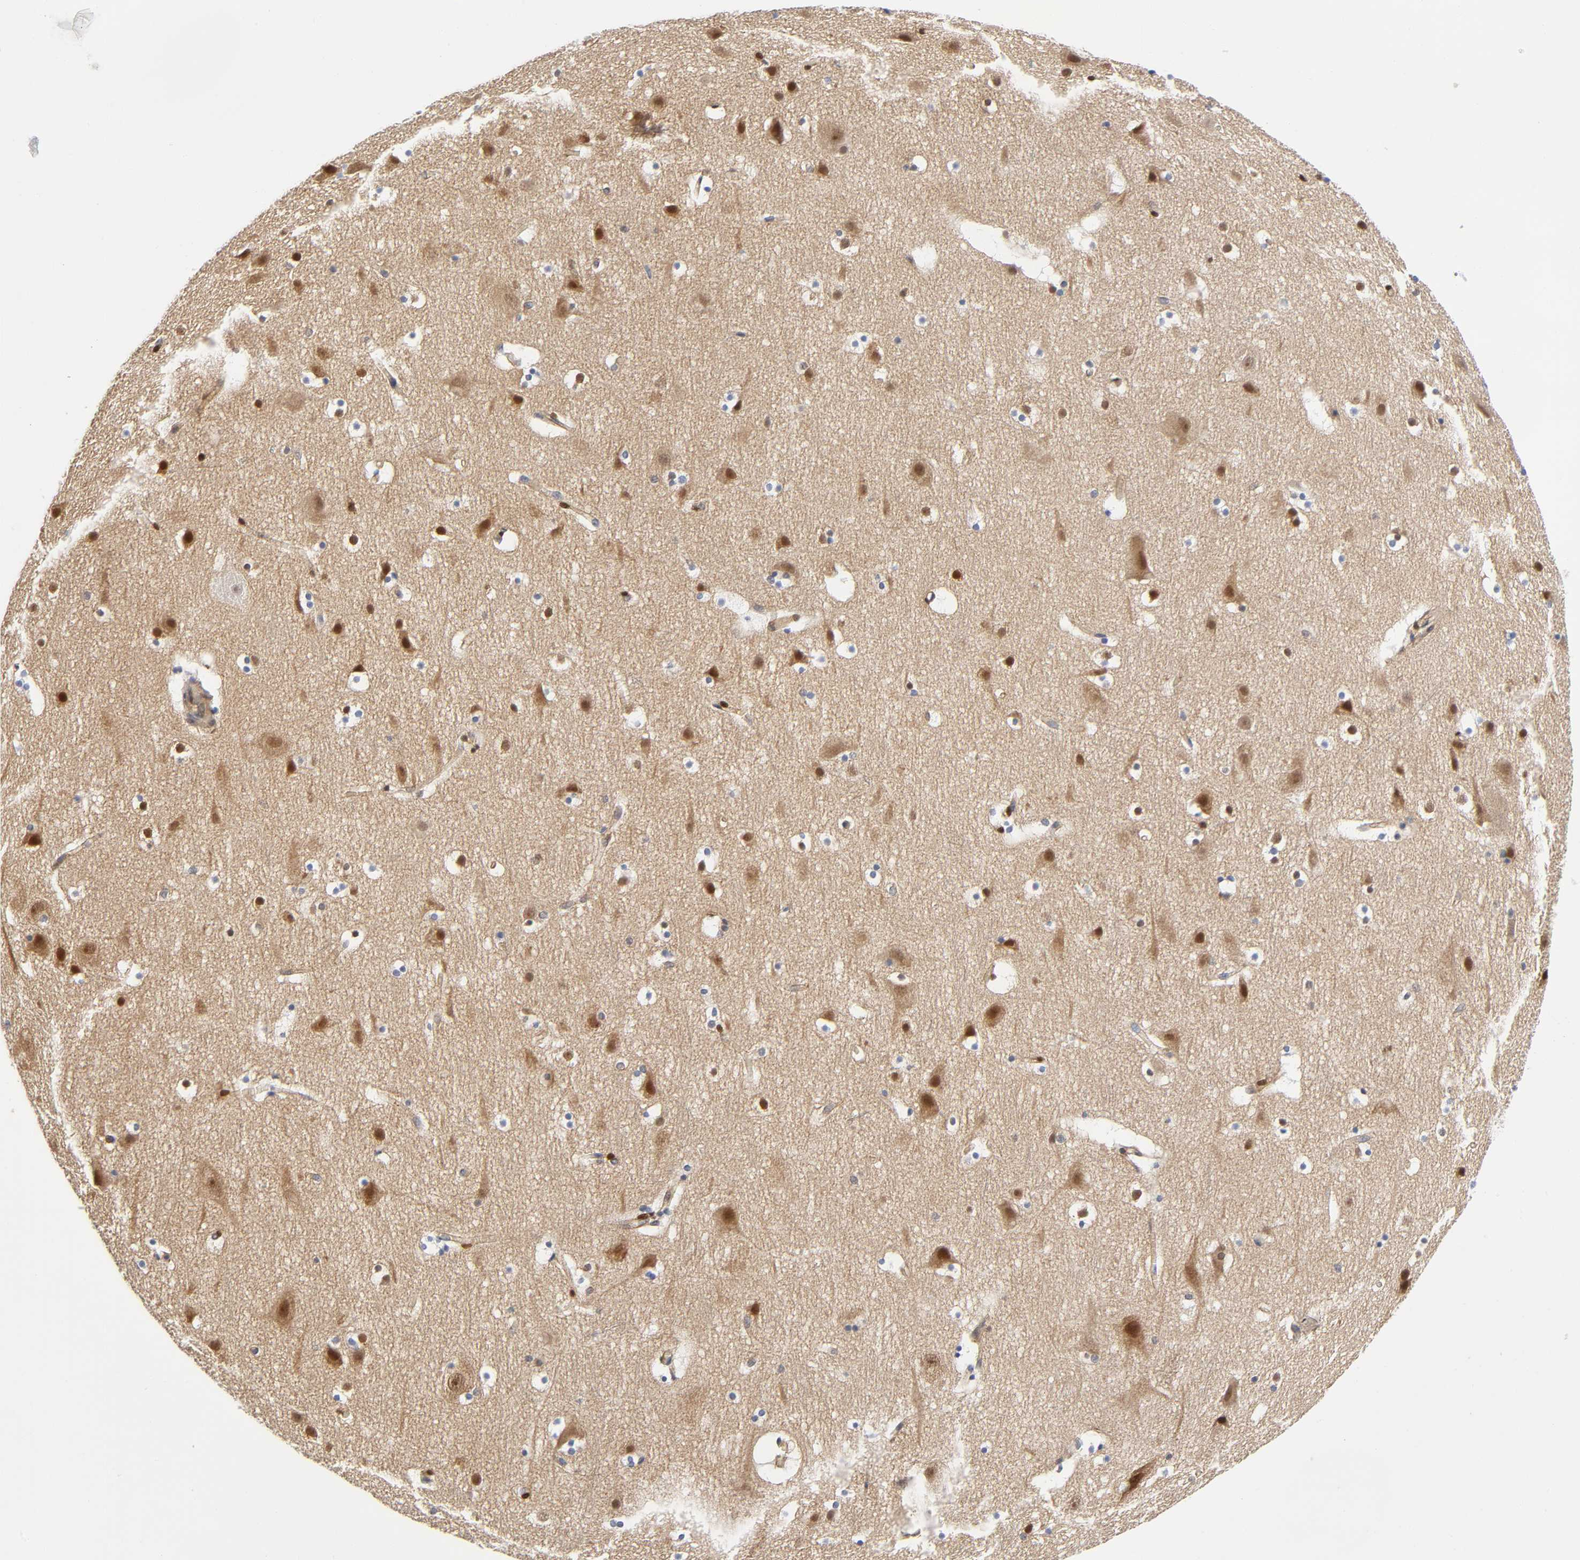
{"staining": {"intensity": "weak", "quantity": ">75%", "location": "cytoplasmic/membranous"}, "tissue": "cerebral cortex", "cell_type": "Endothelial cells", "image_type": "normal", "snomed": [{"axis": "morphology", "description": "Normal tissue, NOS"}, {"axis": "topography", "description": "Cerebral cortex"}], "caption": "Weak cytoplasmic/membranous expression is seen in approximately >75% of endothelial cells in unremarkable cerebral cortex.", "gene": "PTEN", "patient": {"sex": "male", "age": 45}}